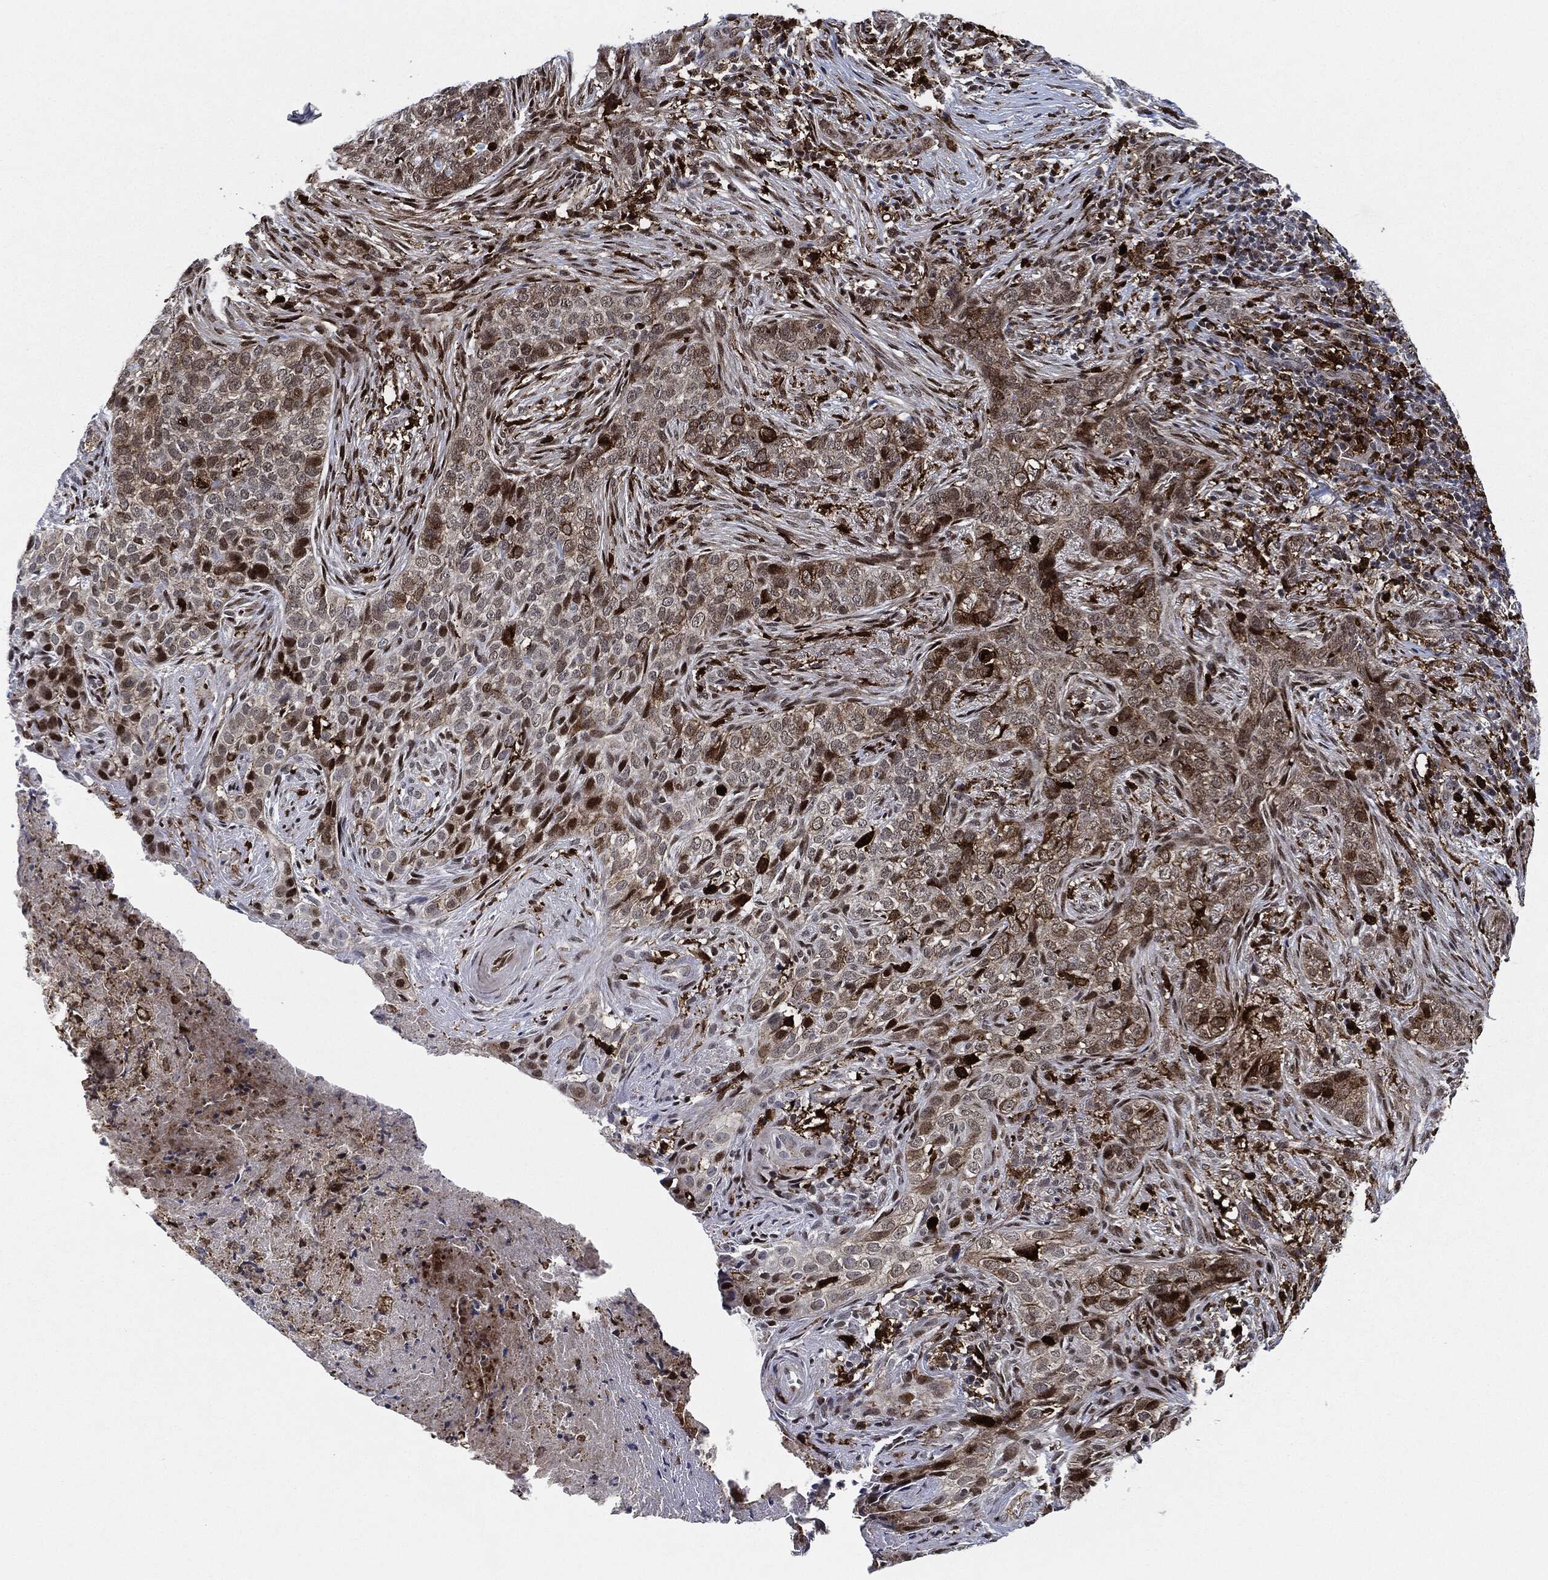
{"staining": {"intensity": "moderate", "quantity": "<25%", "location": "cytoplasmic/membranous"}, "tissue": "skin cancer", "cell_type": "Tumor cells", "image_type": "cancer", "snomed": [{"axis": "morphology", "description": "Squamous cell carcinoma, NOS"}, {"axis": "topography", "description": "Skin"}], "caption": "High-power microscopy captured an IHC image of squamous cell carcinoma (skin), revealing moderate cytoplasmic/membranous positivity in approximately <25% of tumor cells. (IHC, brightfield microscopy, high magnification).", "gene": "NANOS3", "patient": {"sex": "male", "age": 88}}